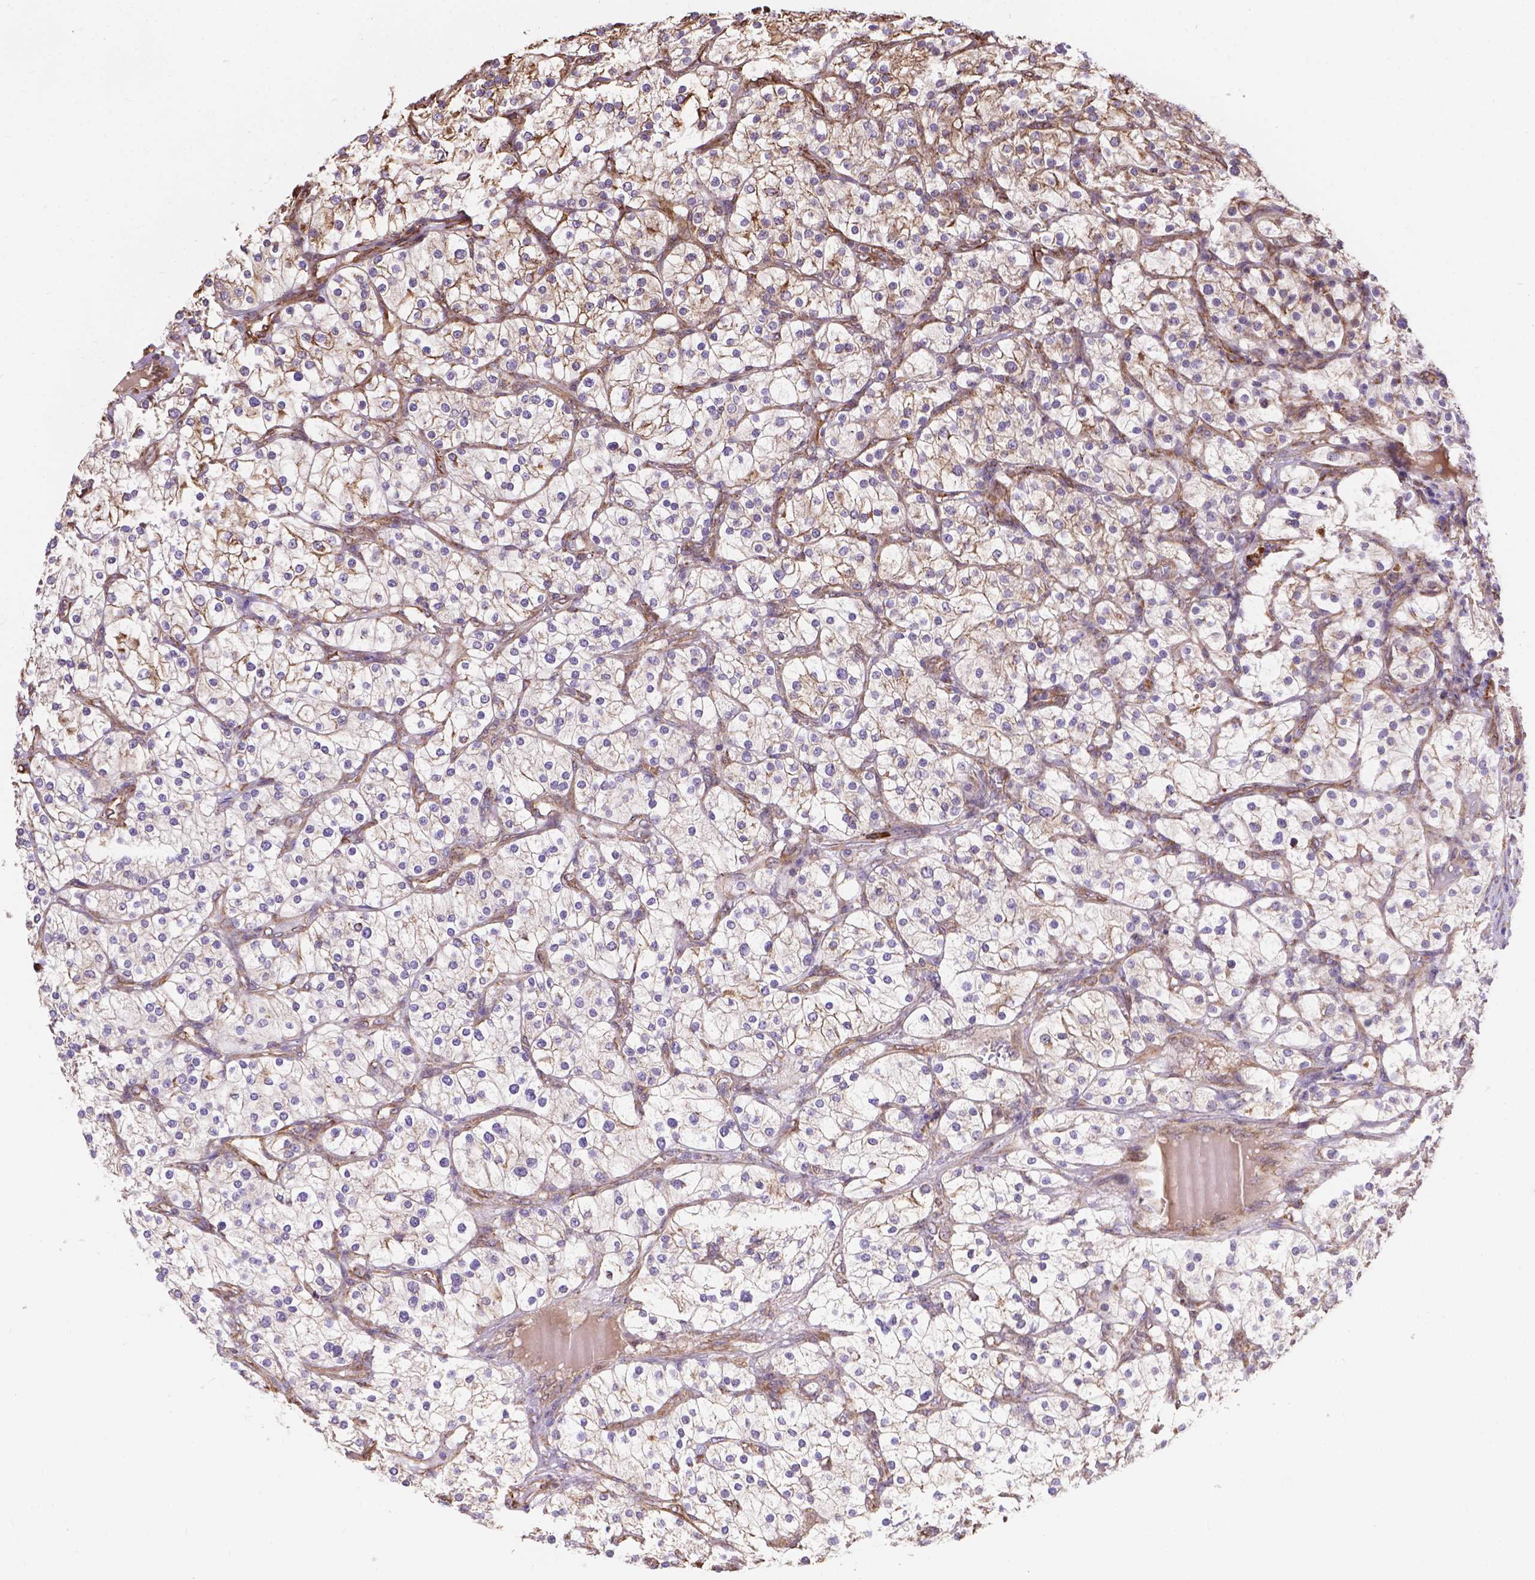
{"staining": {"intensity": "weak", "quantity": "25%-75%", "location": "cytoplasmic/membranous"}, "tissue": "renal cancer", "cell_type": "Tumor cells", "image_type": "cancer", "snomed": [{"axis": "morphology", "description": "Adenocarcinoma, NOS"}, {"axis": "topography", "description": "Kidney"}], "caption": "The micrograph demonstrates a brown stain indicating the presence of a protein in the cytoplasmic/membranous of tumor cells in renal cancer.", "gene": "IPO11", "patient": {"sex": "male", "age": 80}}